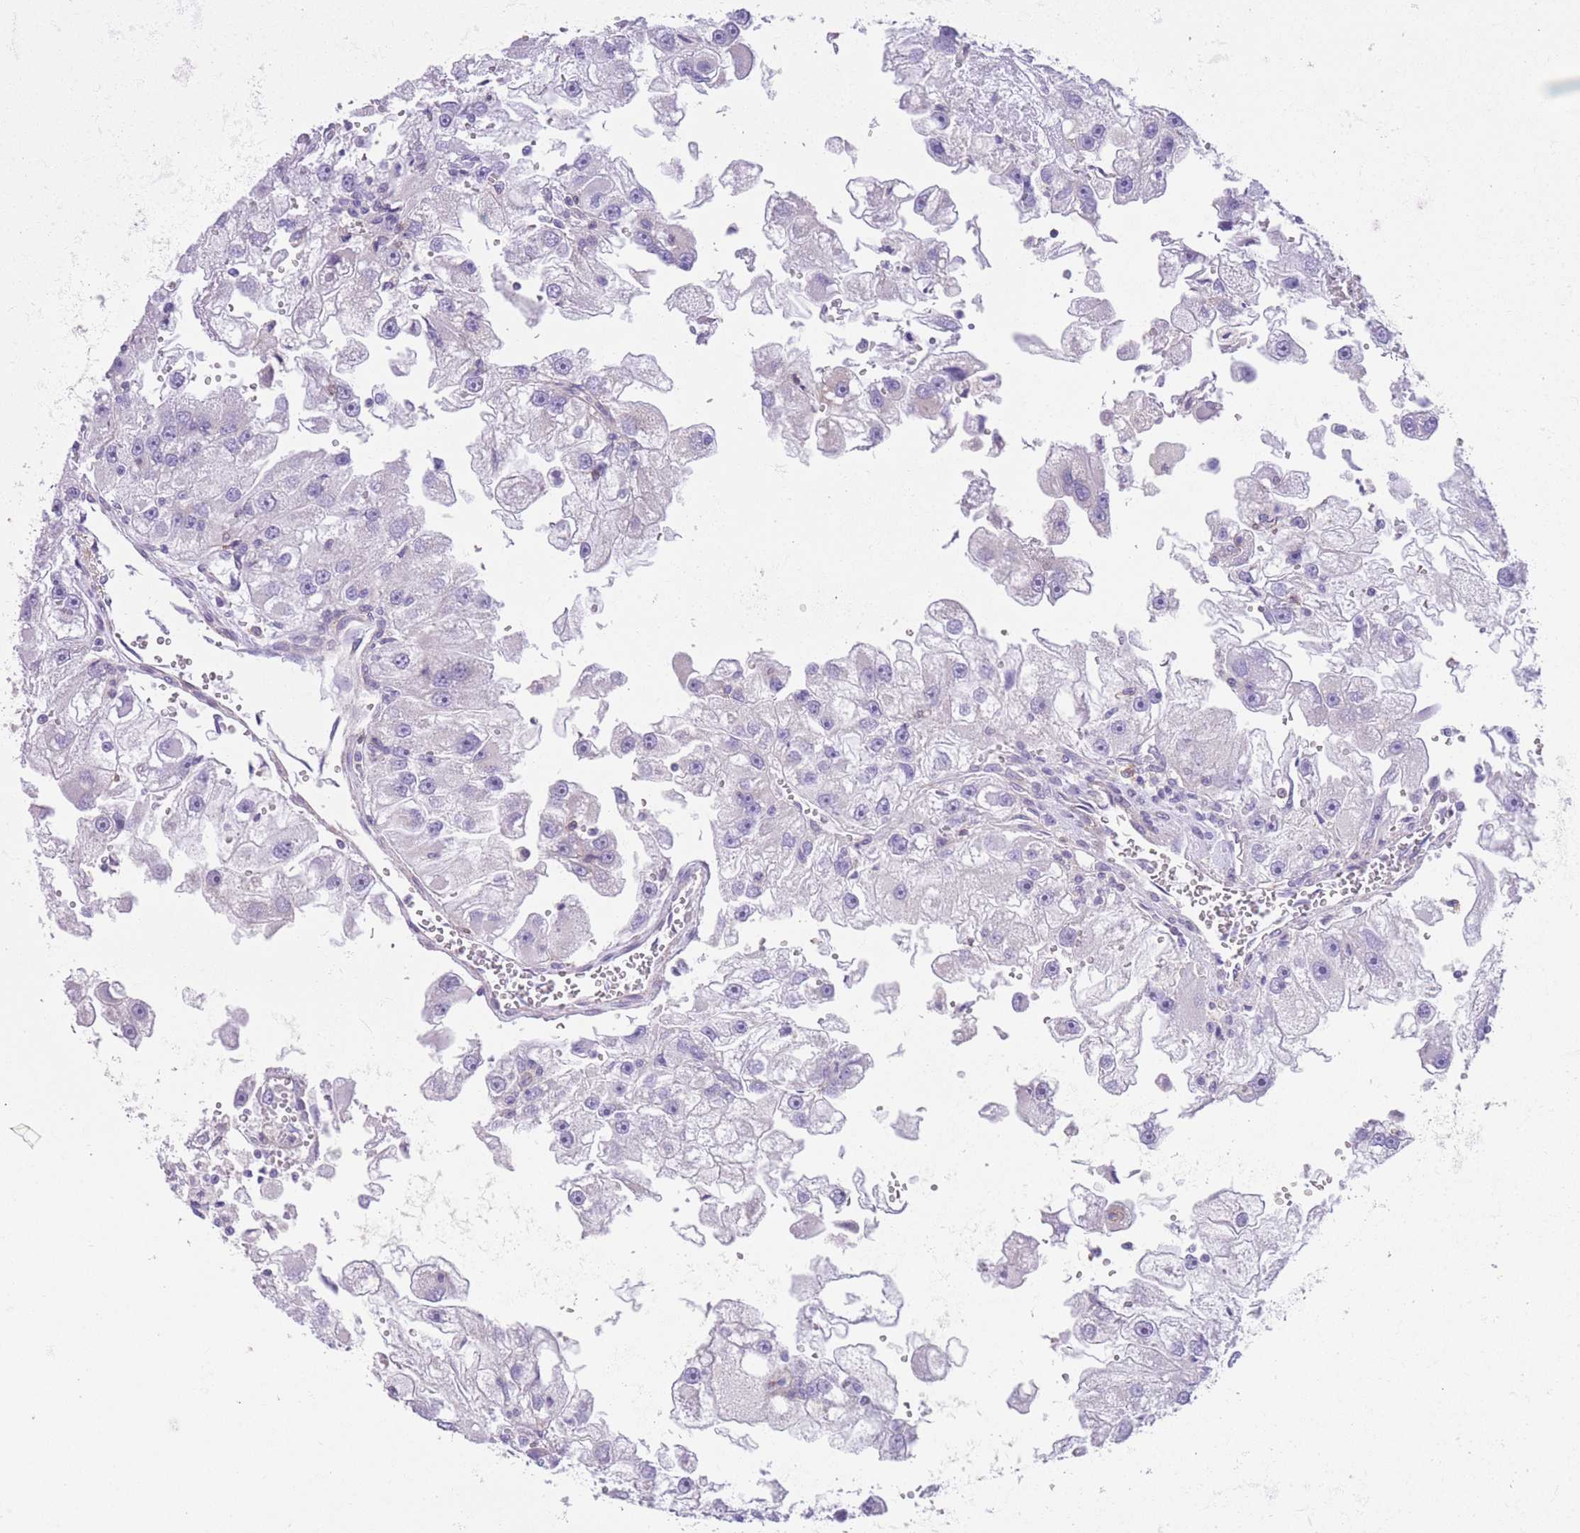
{"staining": {"intensity": "negative", "quantity": "none", "location": "none"}, "tissue": "renal cancer", "cell_type": "Tumor cells", "image_type": "cancer", "snomed": [{"axis": "morphology", "description": "Adenocarcinoma, NOS"}, {"axis": "topography", "description": "Kidney"}], "caption": "This is an immunohistochemistry (IHC) photomicrograph of human renal cancer. There is no expression in tumor cells.", "gene": "LDB3", "patient": {"sex": "male", "age": 63}}